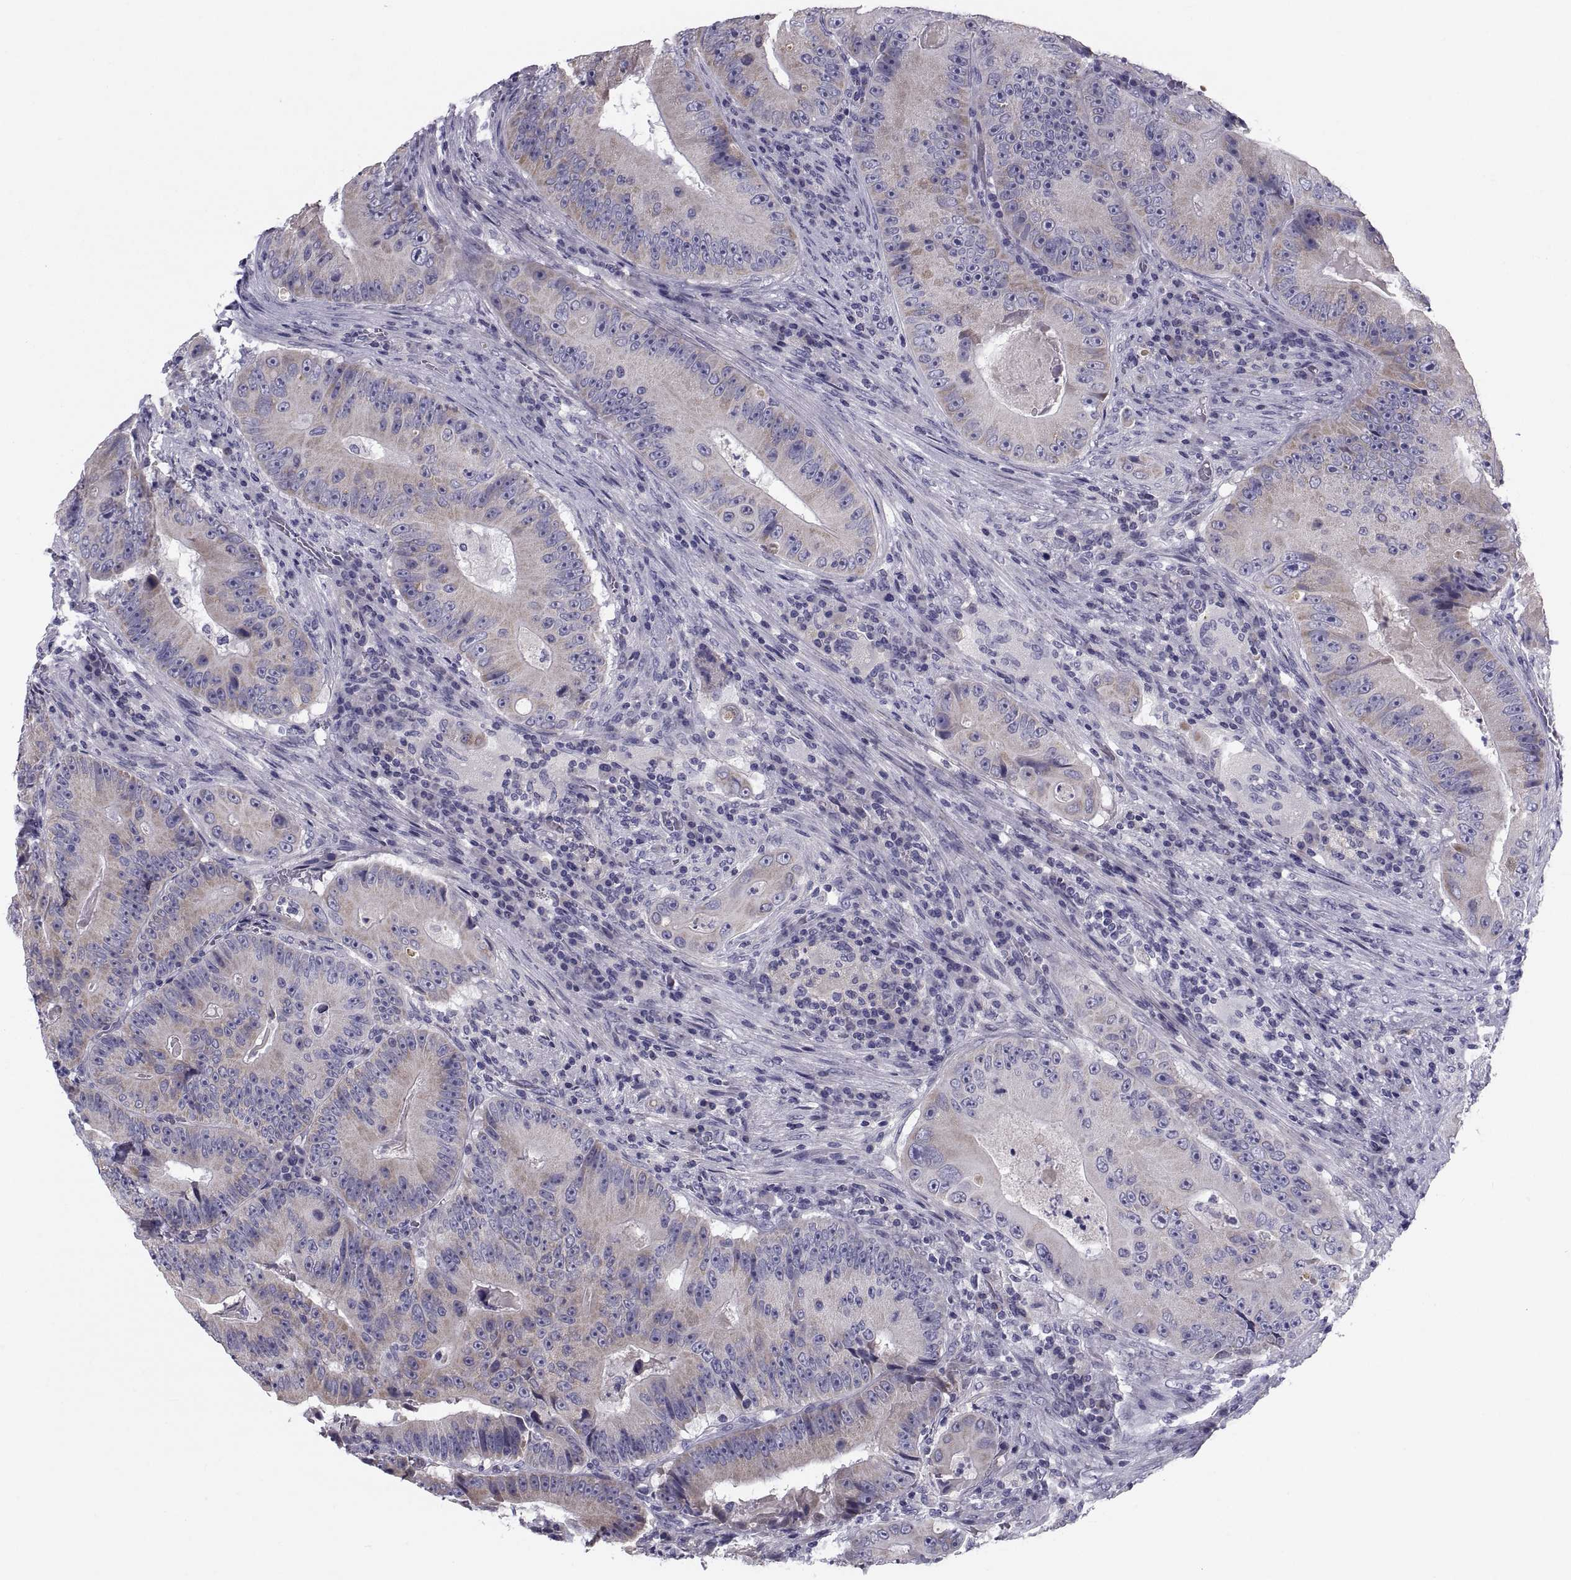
{"staining": {"intensity": "weak", "quantity": "<25%", "location": "cytoplasmic/membranous"}, "tissue": "colorectal cancer", "cell_type": "Tumor cells", "image_type": "cancer", "snomed": [{"axis": "morphology", "description": "Adenocarcinoma, NOS"}, {"axis": "topography", "description": "Colon"}], "caption": "DAB immunohistochemical staining of colorectal cancer exhibits no significant staining in tumor cells.", "gene": "PDZRN4", "patient": {"sex": "female", "age": 86}}